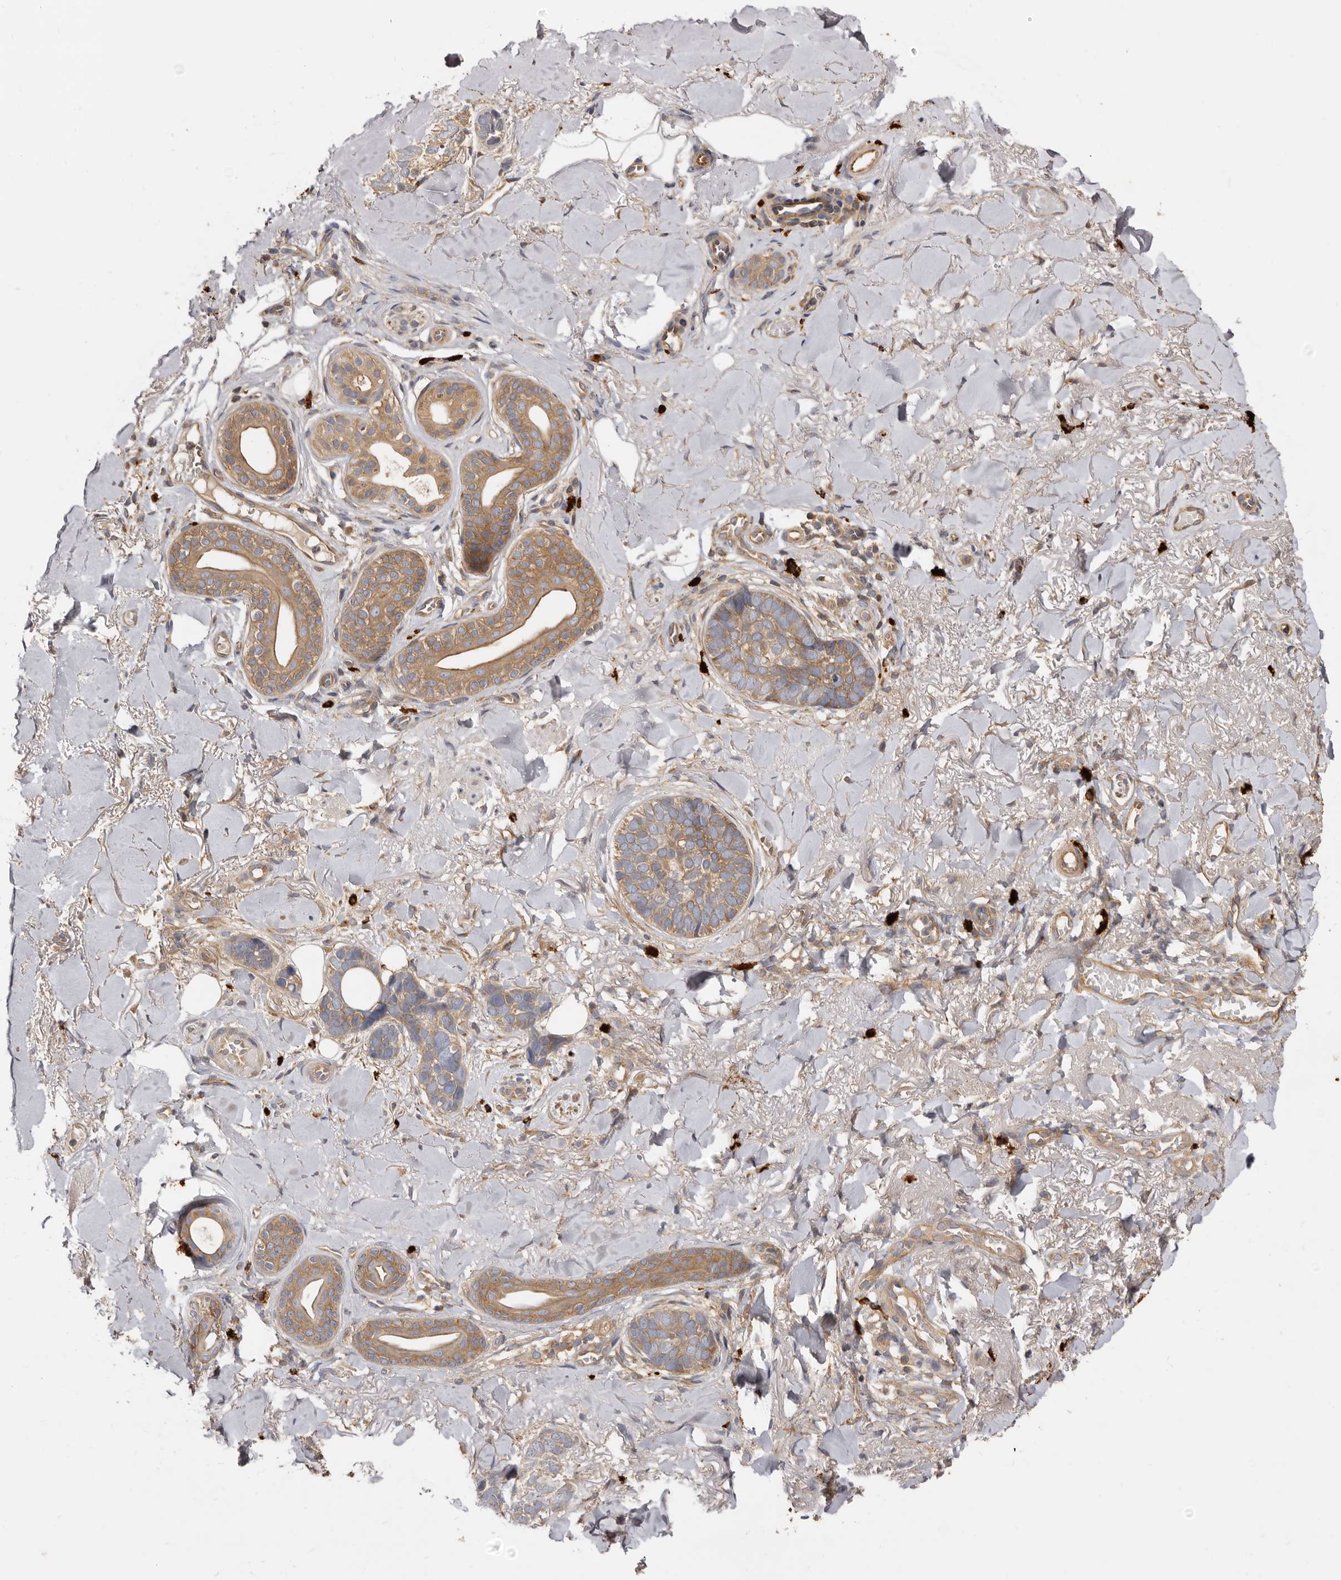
{"staining": {"intensity": "moderate", "quantity": ">75%", "location": "cytoplasmic/membranous"}, "tissue": "skin cancer", "cell_type": "Tumor cells", "image_type": "cancer", "snomed": [{"axis": "morphology", "description": "Basal cell carcinoma"}, {"axis": "topography", "description": "Skin"}], "caption": "A photomicrograph of skin basal cell carcinoma stained for a protein displays moderate cytoplasmic/membranous brown staining in tumor cells. Ihc stains the protein of interest in brown and the nuclei are stained blue.", "gene": "ADAMTS20", "patient": {"sex": "female", "age": 82}}